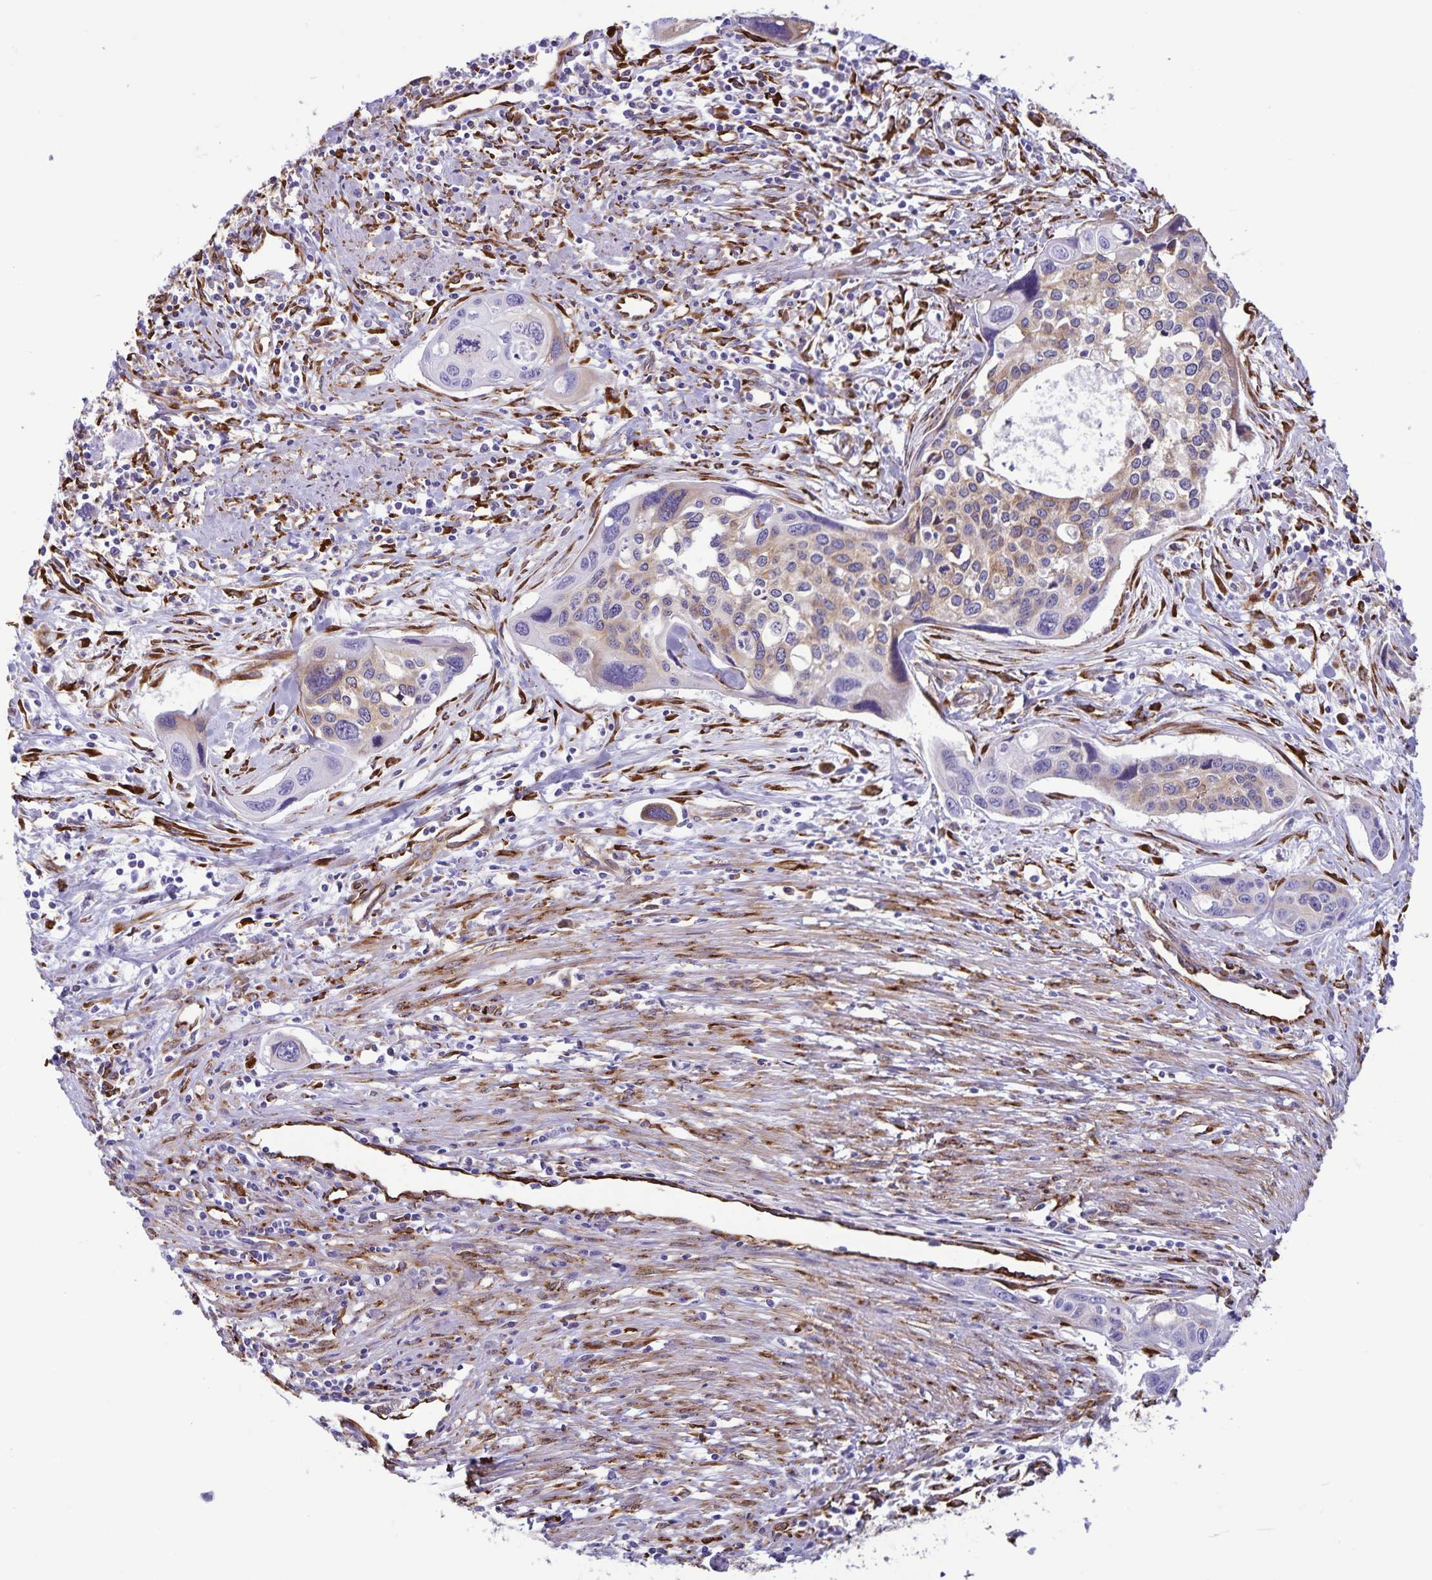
{"staining": {"intensity": "weak", "quantity": "25%-75%", "location": "cytoplasmic/membranous"}, "tissue": "cervical cancer", "cell_type": "Tumor cells", "image_type": "cancer", "snomed": [{"axis": "morphology", "description": "Squamous cell carcinoma, NOS"}, {"axis": "topography", "description": "Cervix"}], "caption": "This histopathology image reveals immunohistochemistry staining of squamous cell carcinoma (cervical), with low weak cytoplasmic/membranous expression in about 25%-75% of tumor cells.", "gene": "RCN1", "patient": {"sex": "female", "age": 31}}